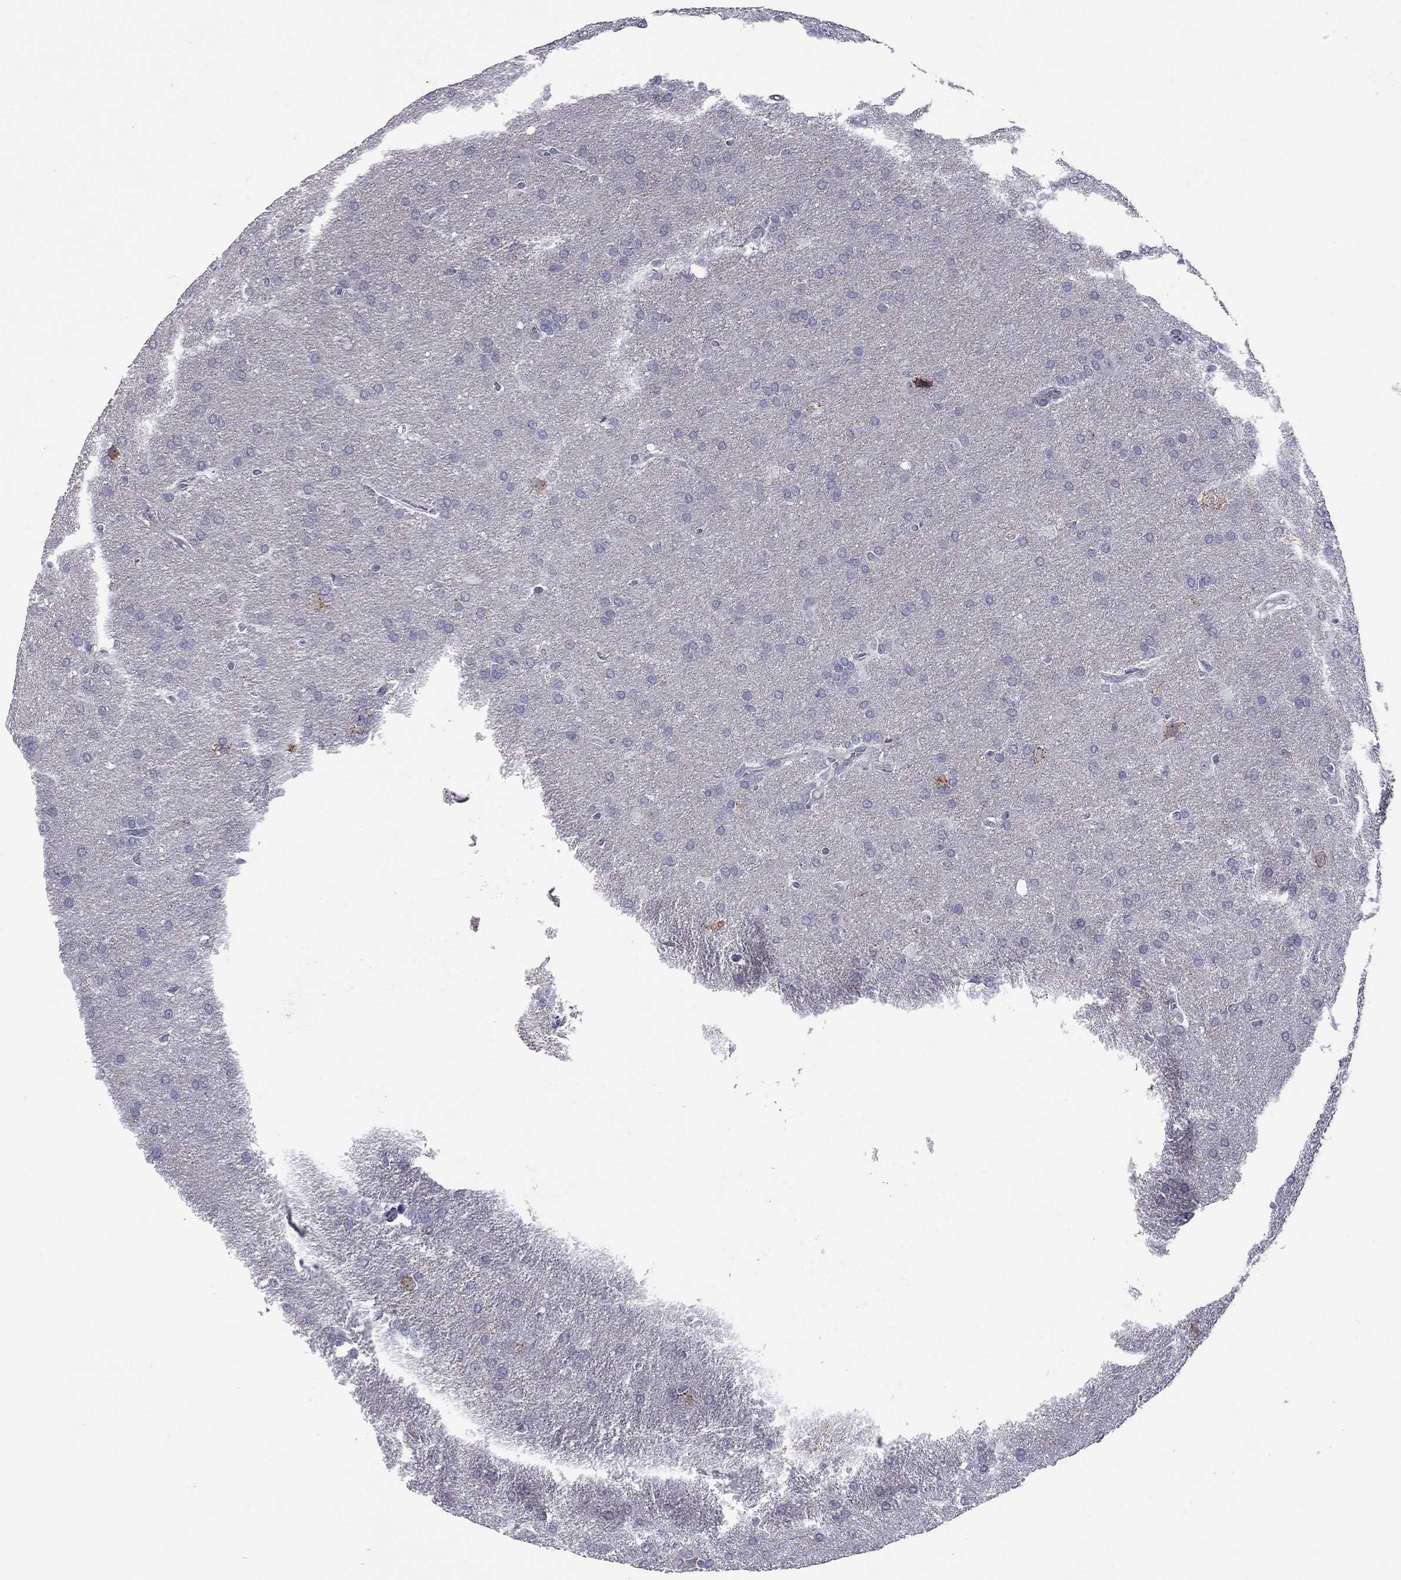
{"staining": {"intensity": "negative", "quantity": "none", "location": "none"}, "tissue": "glioma", "cell_type": "Tumor cells", "image_type": "cancer", "snomed": [{"axis": "morphology", "description": "Glioma, malignant, Low grade"}, {"axis": "topography", "description": "Brain"}], "caption": "This is a image of immunohistochemistry (IHC) staining of glioma, which shows no positivity in tumor cells.", "gene": "SHOC2", "patient": {"sex": "female", "age": 32}}